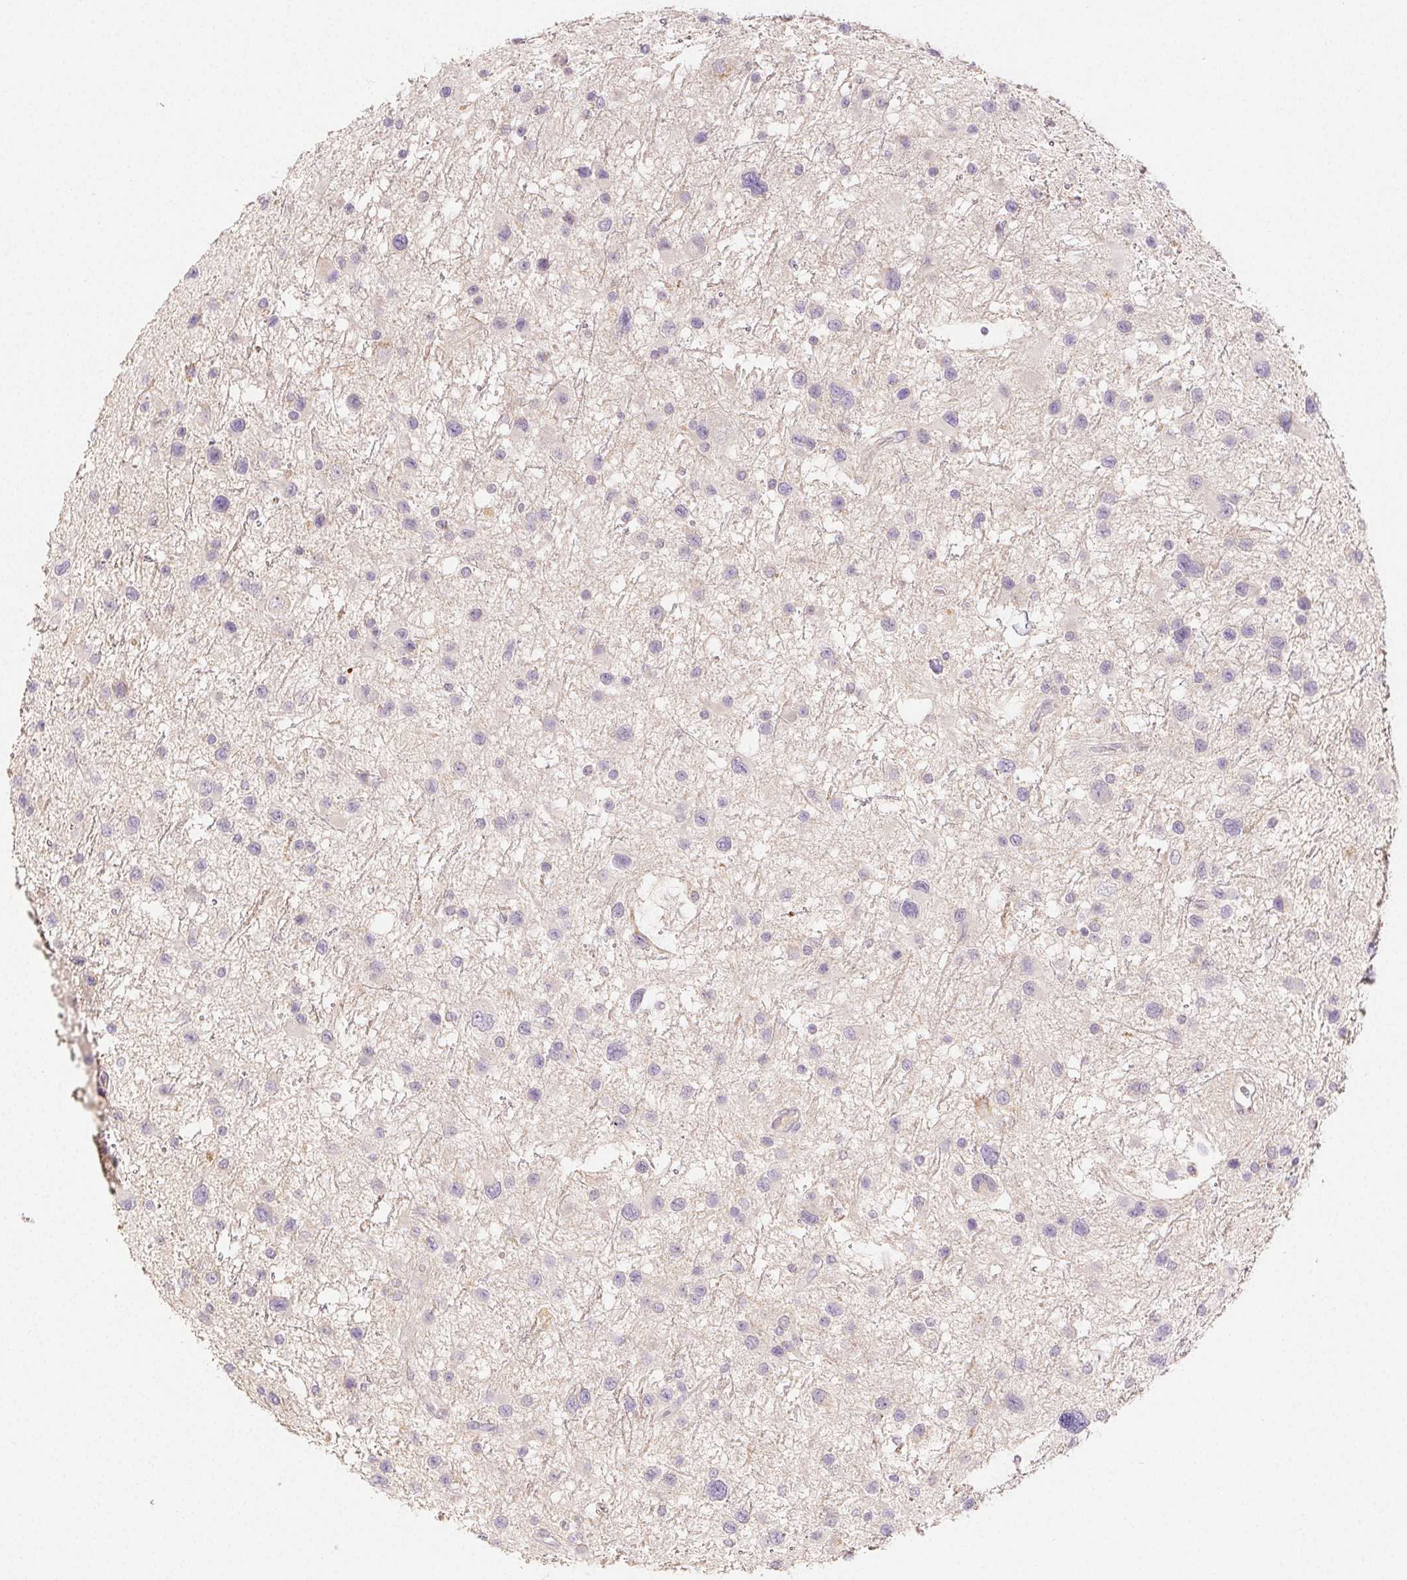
{"staining": {"intensity": "negative", "quantity": "none", "location": "none"}, "tissue": "glioma", "cell_type": "Tumor cells", "image_type": "cancer", "snomed": [{"axis": "morphology", "description": "Glioma, malignant, Low grade"}, {"axis": "topography", "description": "Brain"}], "caption": "Tumor cells are negative for brown protein staining in malignant low-grade glioma. Nuclei are stained in blue.", "gene": "ACVR1B", "patient": {"sex": "female", "age": 32}}